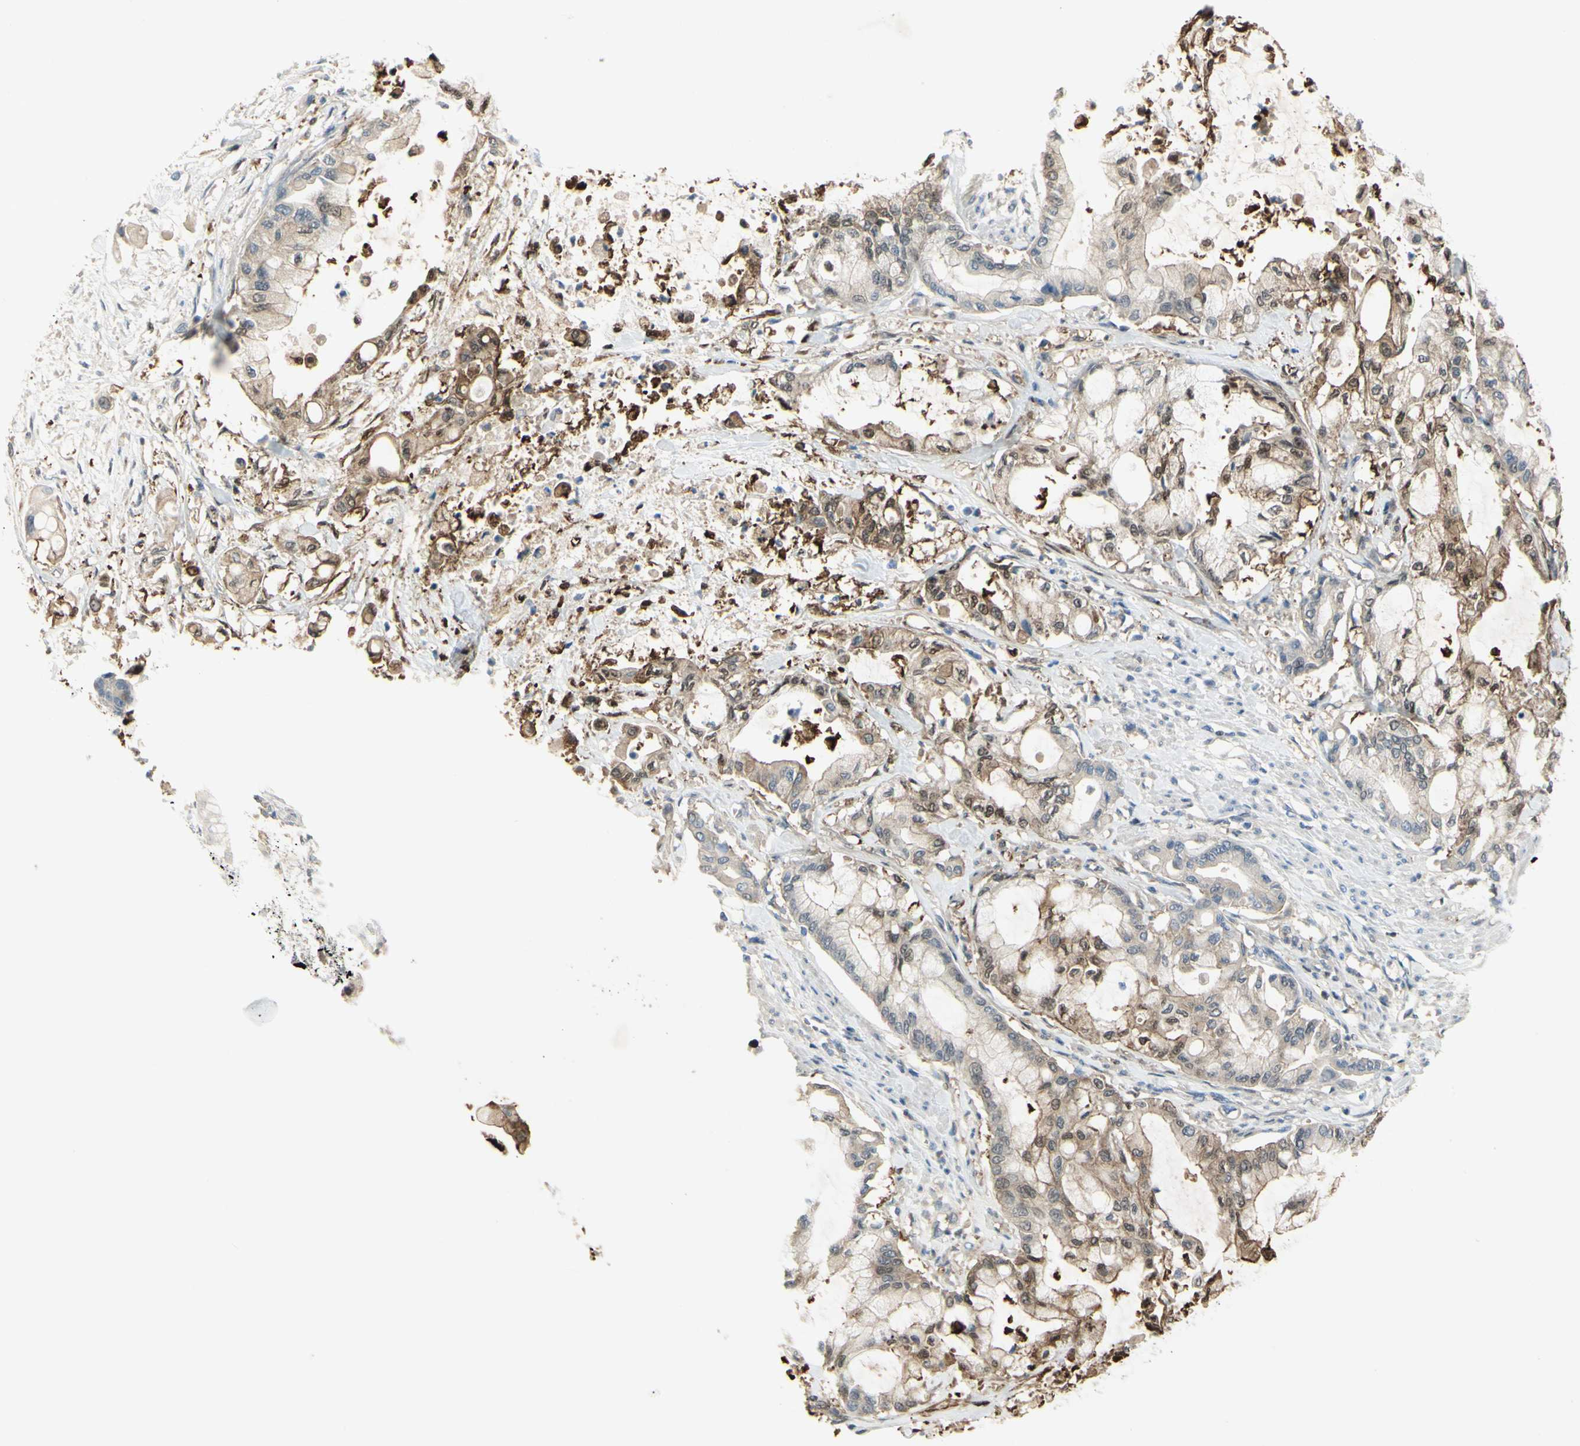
{"staining": {"intensity": "weak", "quantity": "25%-75%", "location": "cytoplasmic/membranous"}, "tissue": "pancreatic cancer", "cell_type": "Tumor cells", "image_type": "cancer", "snomed": [{"axis": "morphology", "description": "Adenocarcinoma, NOS"}, {"axis": "morphology", "description": "Adenocarcinoma, metastatic, NOS"}, {"axis": "topography", "description": "Lymph node"}, {"axis": "topography", "description": "Pancreas"}, {"axis": "topography", "description": "Duodenum"}], "caption": "Immunohistochemistry micrograph of pancreatic cancer stained for a protein (brown), which shows low levels of weak cytoplasmic/membranous staining in about 25%-75% of tumor cells.", "gene": "C1orf159", "patient": {"sex": "female", "age": 64}}